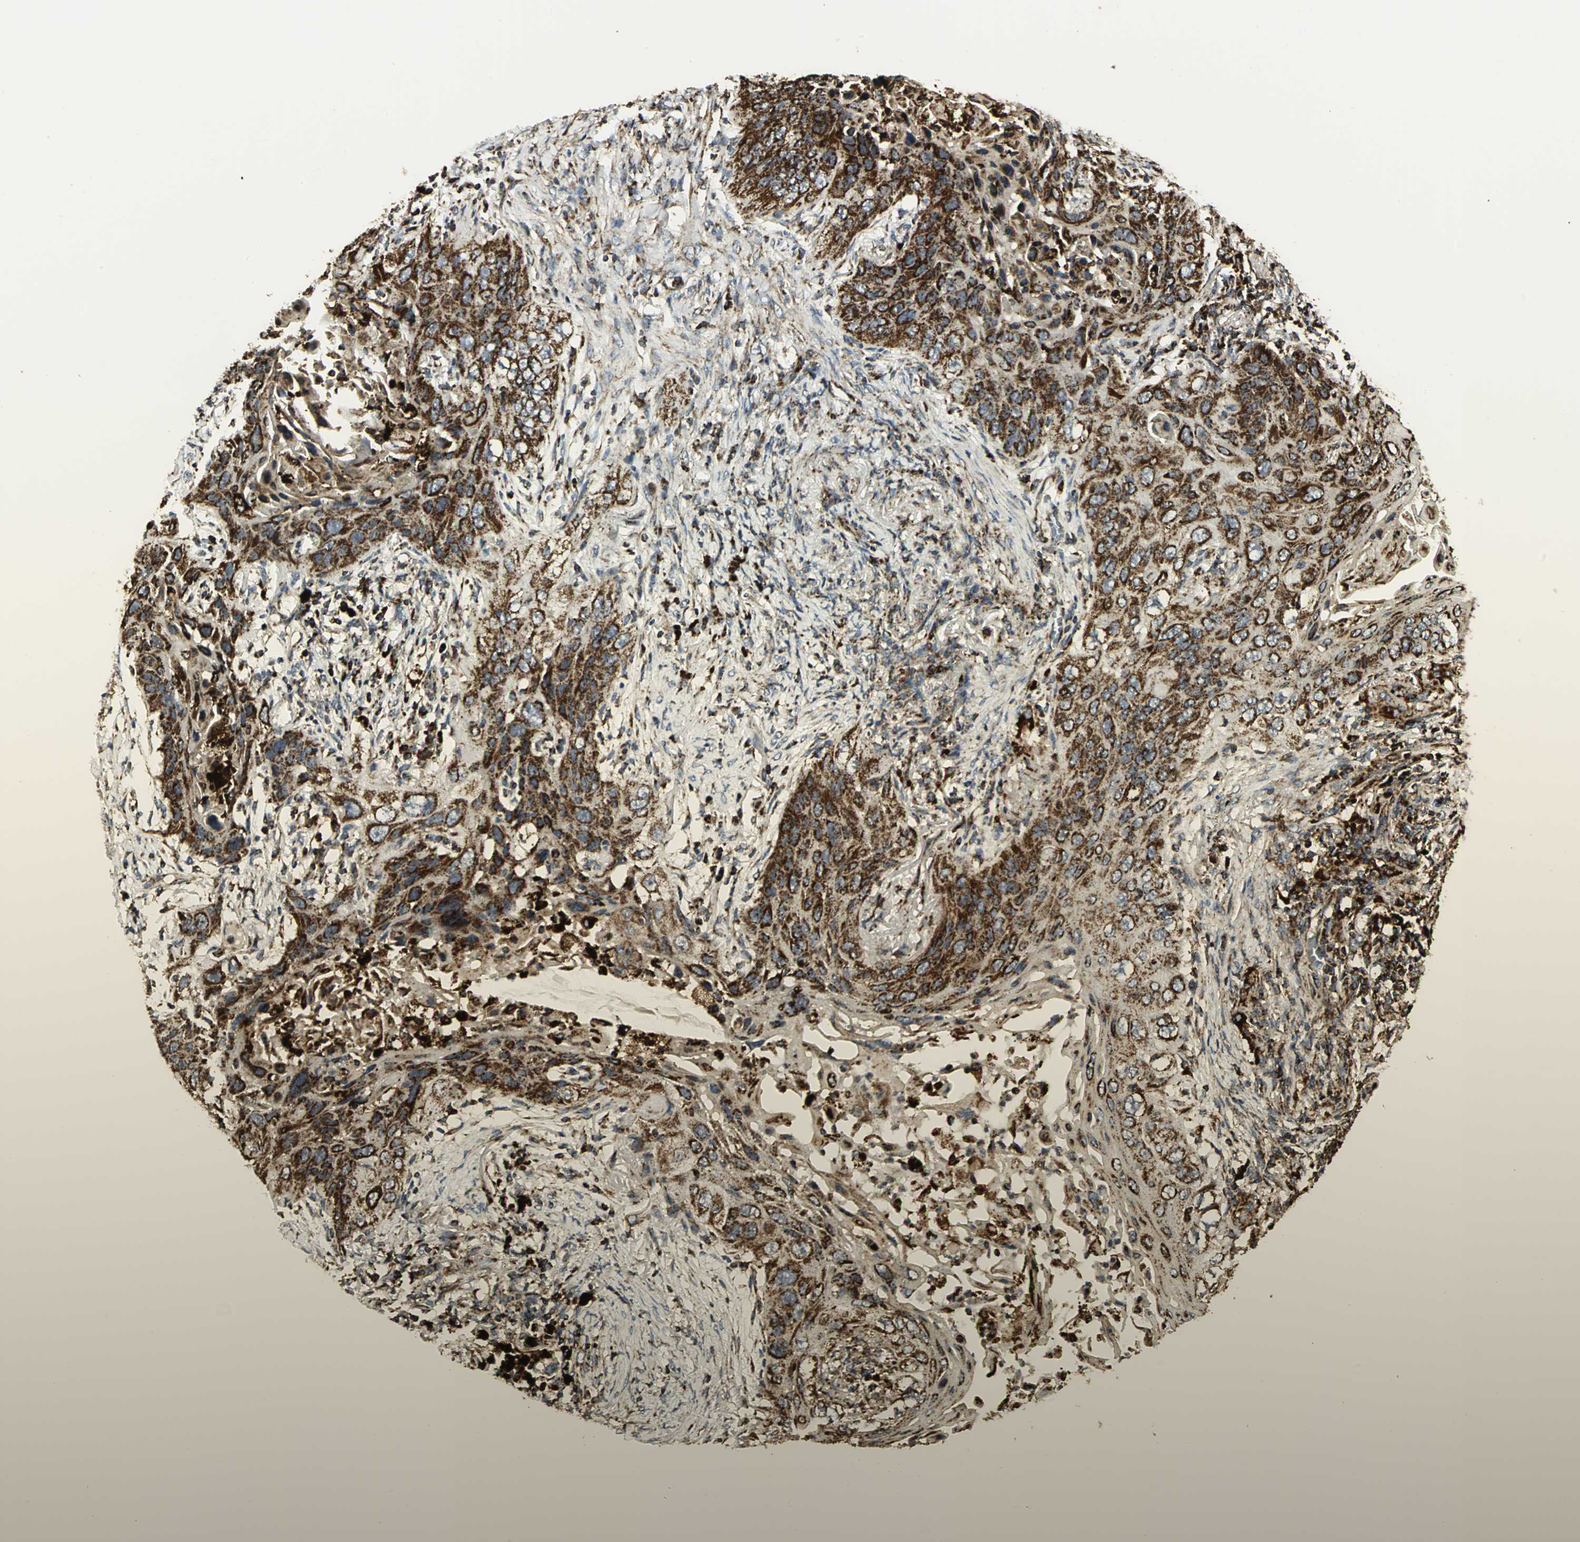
{"staining": {"intensity": "strong", "quantity": ">75%", "location": "cytoplasmic/membranous"}, "tissue": "lung cancer", "cell_type": "Tumor cells", "image_type": "cancer", "snomed": [{"axis": "morphology", "description": "Squamous cell carcinoma, NOS"}, {"axis": "topography", "description": "Lung"}], "caption": "A high amount of strong cytoplasmic/membranous positivity is present in approximately >75% of tumor cells in lung squamous cell carcinoma tissue. (Brightfield microscopy of DAB IHC at high magnification).", "gene": "VDAC1", "patient": {"sex": "female", "age": 67}}